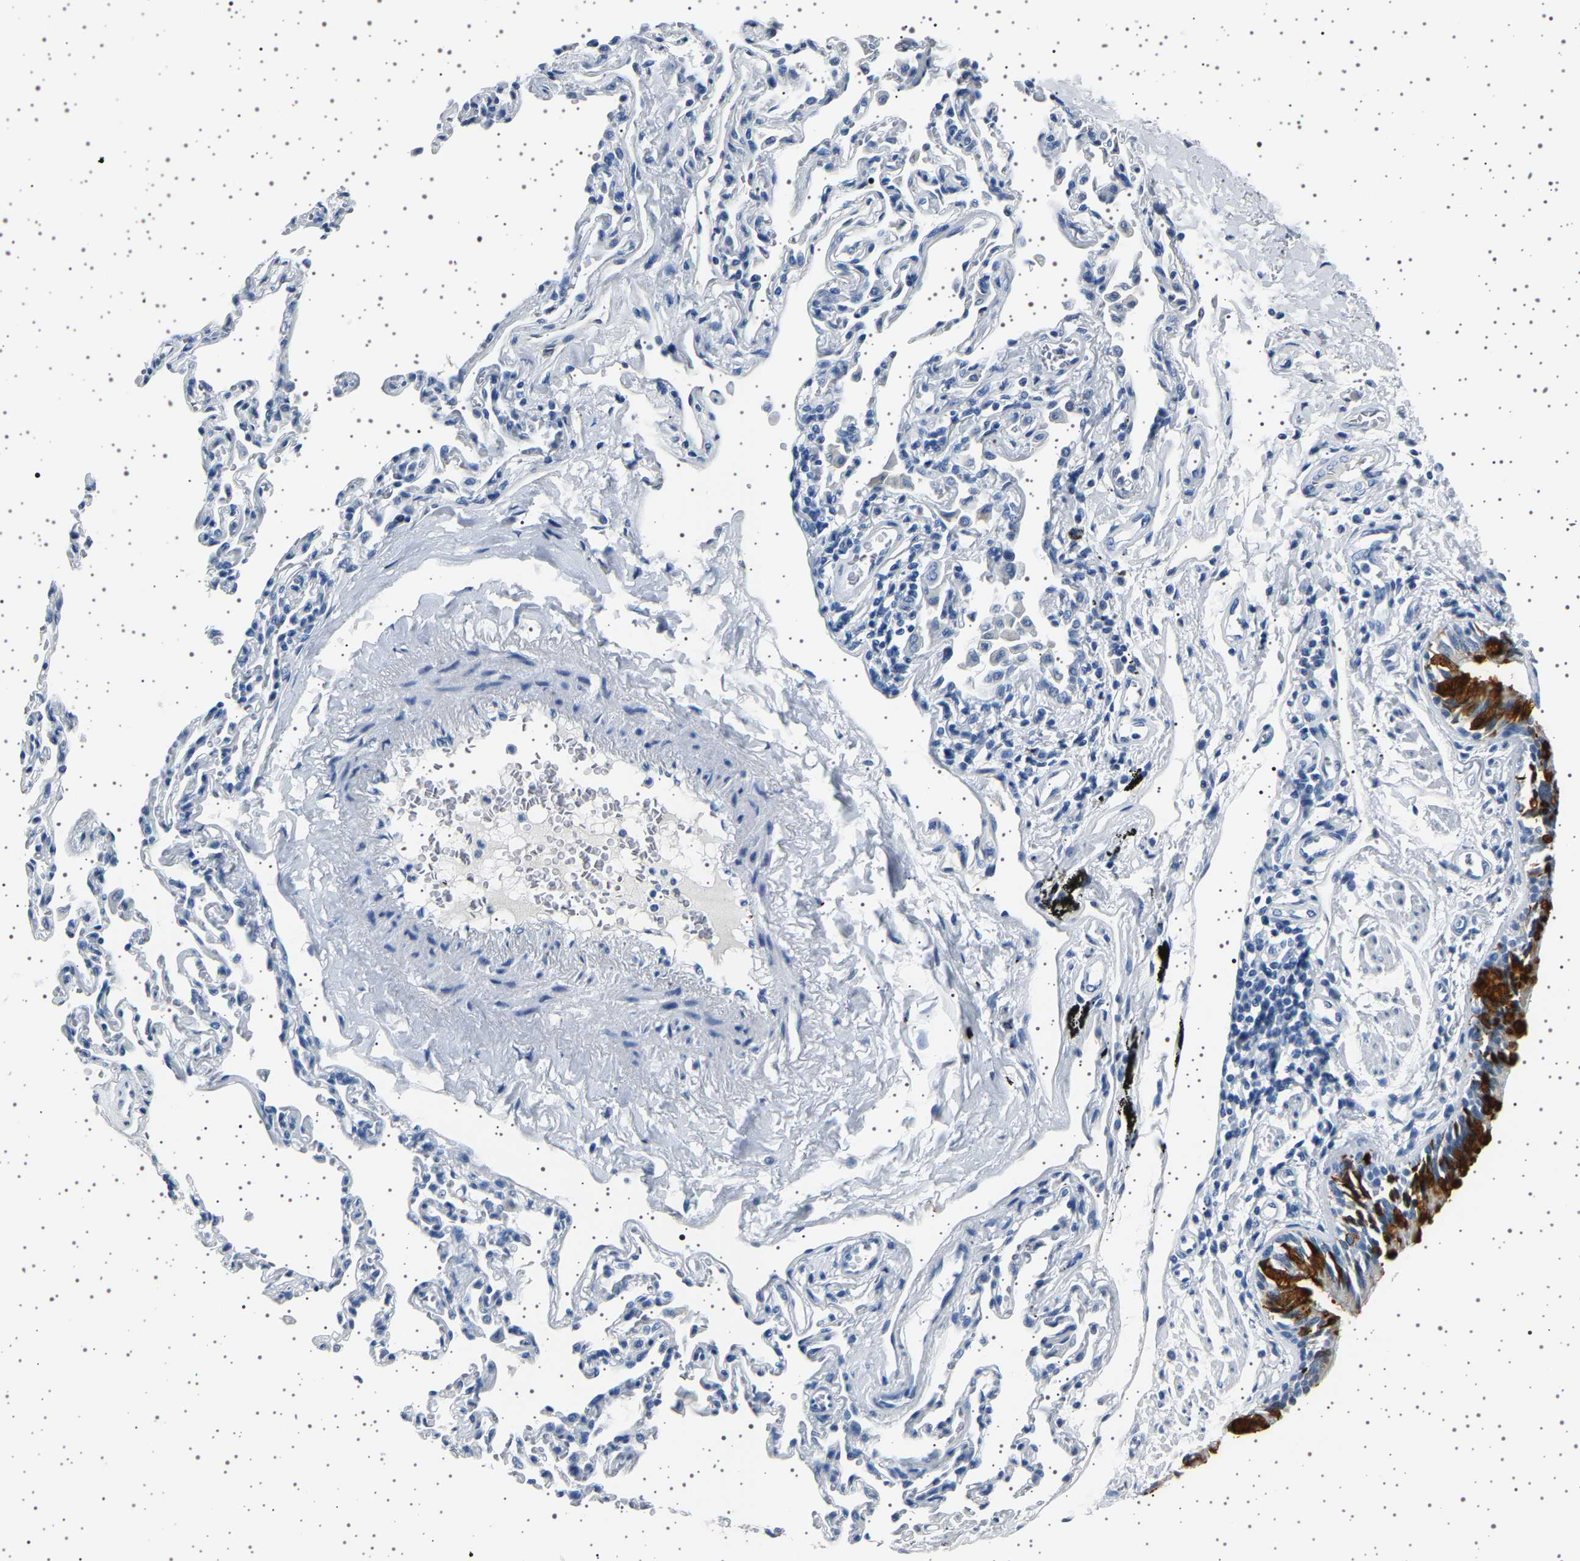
{"staining": {"intensity": "moderate", "quantity": "<25%", "location": "cytoplasmic/membranous"}, "tissue": "bronchus", "cell_type": "Respiratory epithelial cells", "image_type": "normal", "snomed": [{"axis": "morphology", "description": "Normal tissue, NOS"}, {"axis": "topography", "description": "Bronchus"}, {"axis": "topography", "description": "Lung"}], "caption": "Bronchus was stained to show a protein in brown. There is low levels of moderate cytoplasmic/membranous staining in approximately <25% of respiratory epithelial cells.", "gene": "TFF3", "patient": {"sex": "male", "age": 64}}